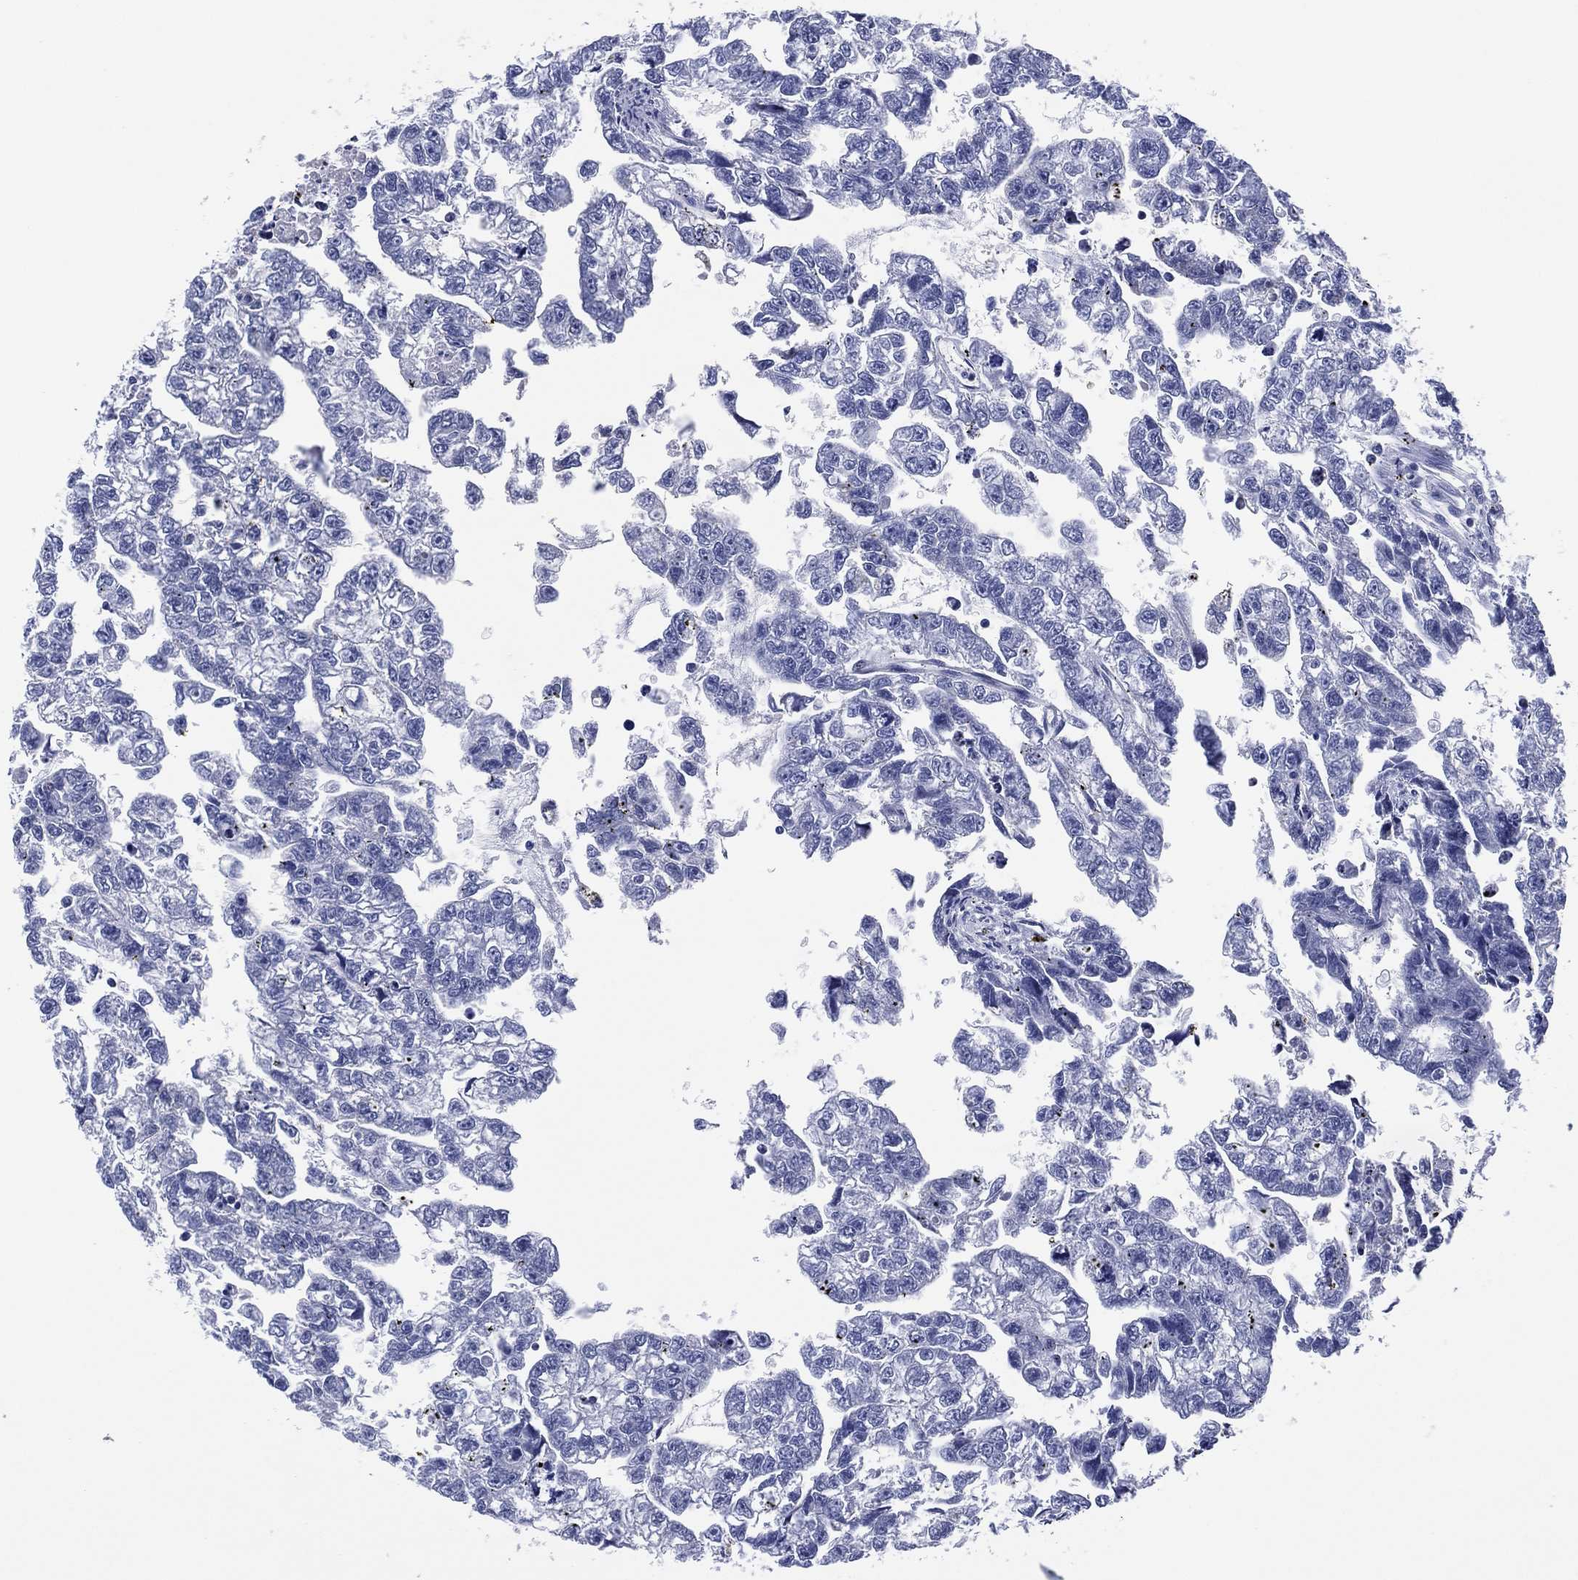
{"staining": {"intensity": "negative", "quantity": "none", "location": "none"}, "tissue": "testis cancer", "cell_type": "Tumor cells", "image_type": "cancer", "snomed": [{"axis": "morphology", "description": "Carcinoma, Embryonal, NOS"}, {"axis": "morphology", "description": "Teratoma, malignant, NOS"}, {"axis": "topography", "description": "Testis"}], "caption": "Tumor cells are negative for protein expression in human testis cancer (embryonal carcinoma).", "gene": "CLIP3", "patient": {"sex": "male", "age": 44}}